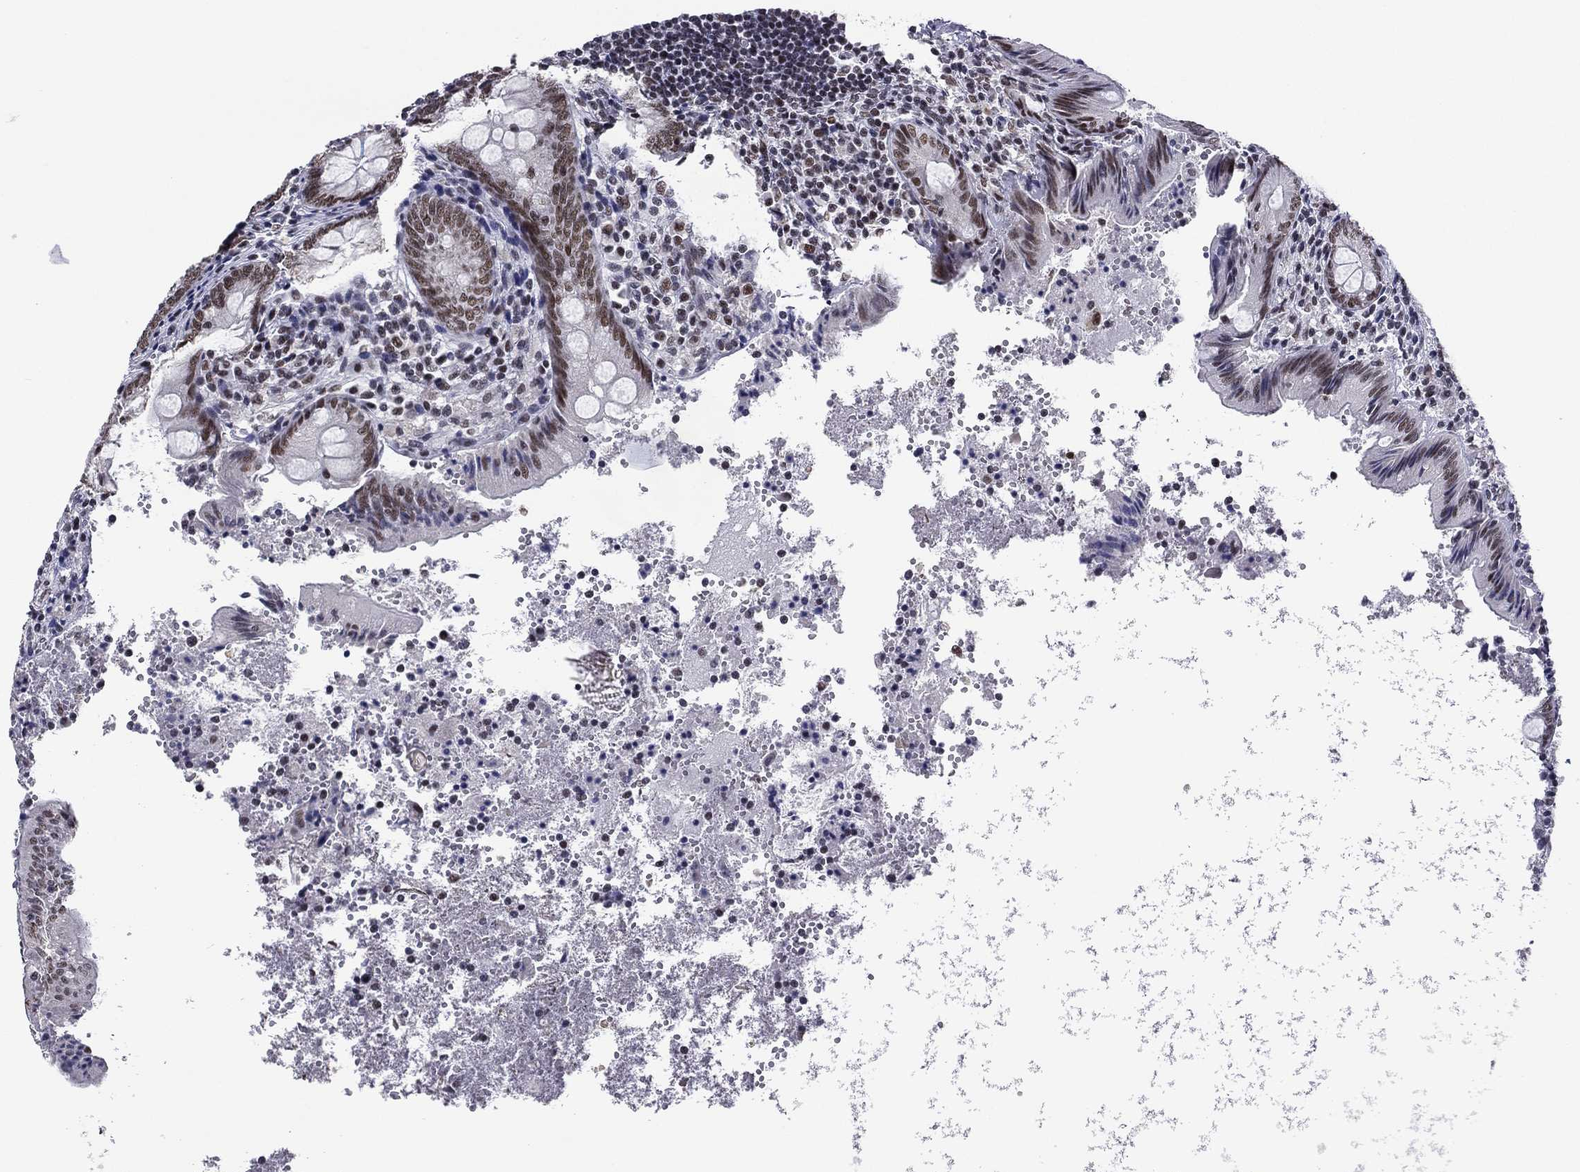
{"staining": {"intensity": "moderate", "quantity": ">75%", "location": "nuclear"}, "tissue": "appendix", "cell_type": "Glandular cells", "image_type": "normal", "snomed": [{"axis": "morphology", "description": "Normal tissue, NOS"}, {"axis": "topography", "description": "Appendix"}], "caption": "IHC (DAB (3,3'-diaminobenzidine)) staining of normal appendix demonstrates moderate nuclear protein expression in about >75% of glandular cells.", "gene": "ETV5", "patient": {"sex": "female", "age": 23}}